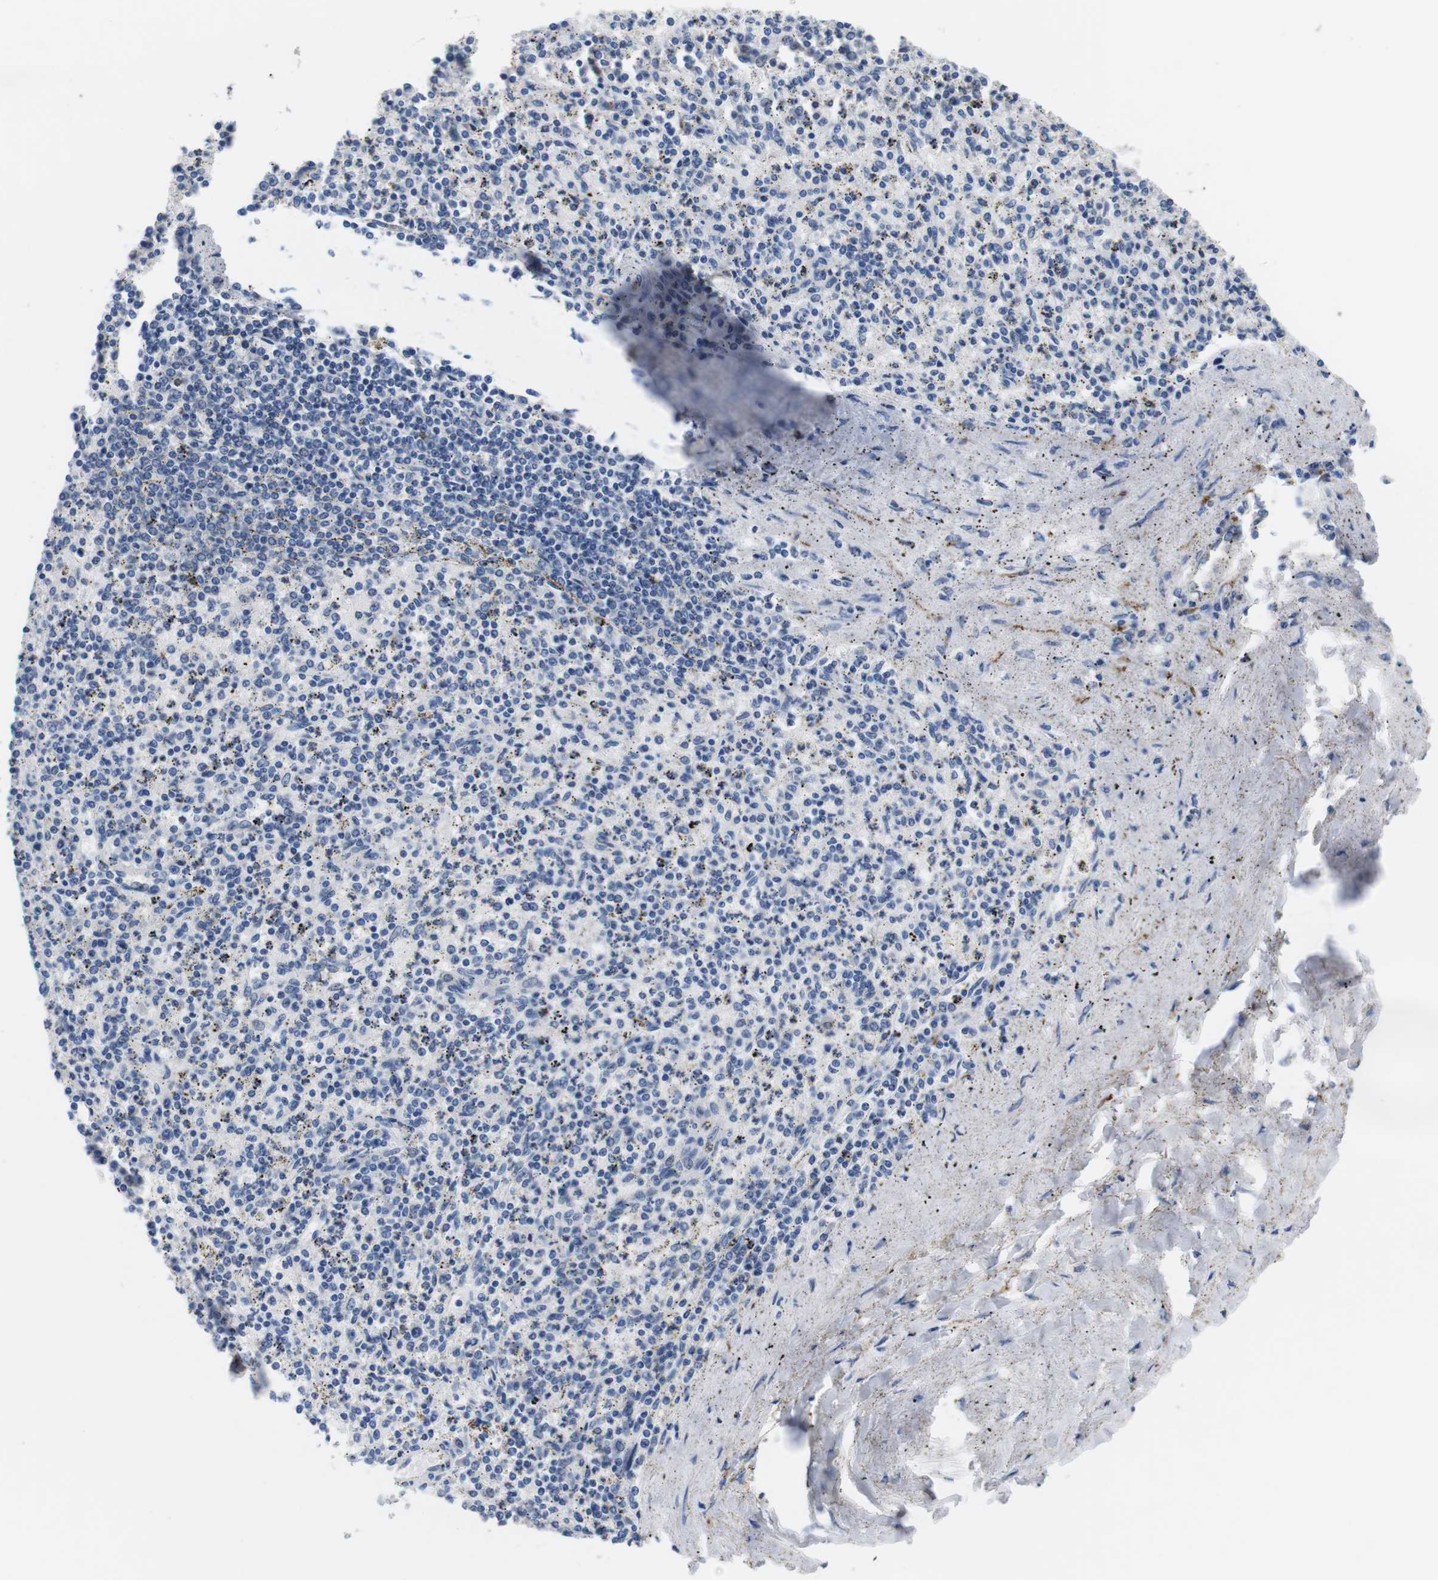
{"staining": {"intensity": "negative", "quantity": "none", "location": "none"}, "tissue": "spleen", "cell_type": "Cells in red pulp", "image_type": "normal", "snomed": [{"axis": "morphology", "description": "Normal tissue, NOS"}, {"axis": "topography", "description": "Spleen"}], "caption": "High power microscopy micrograph of an immunohistochemistry (IHC) histopathology image of benign spleen, revealing no significant positivity in cells in red pulp.", "gene": "MAP6", "patient": {"sex": "male", "age": 72}}